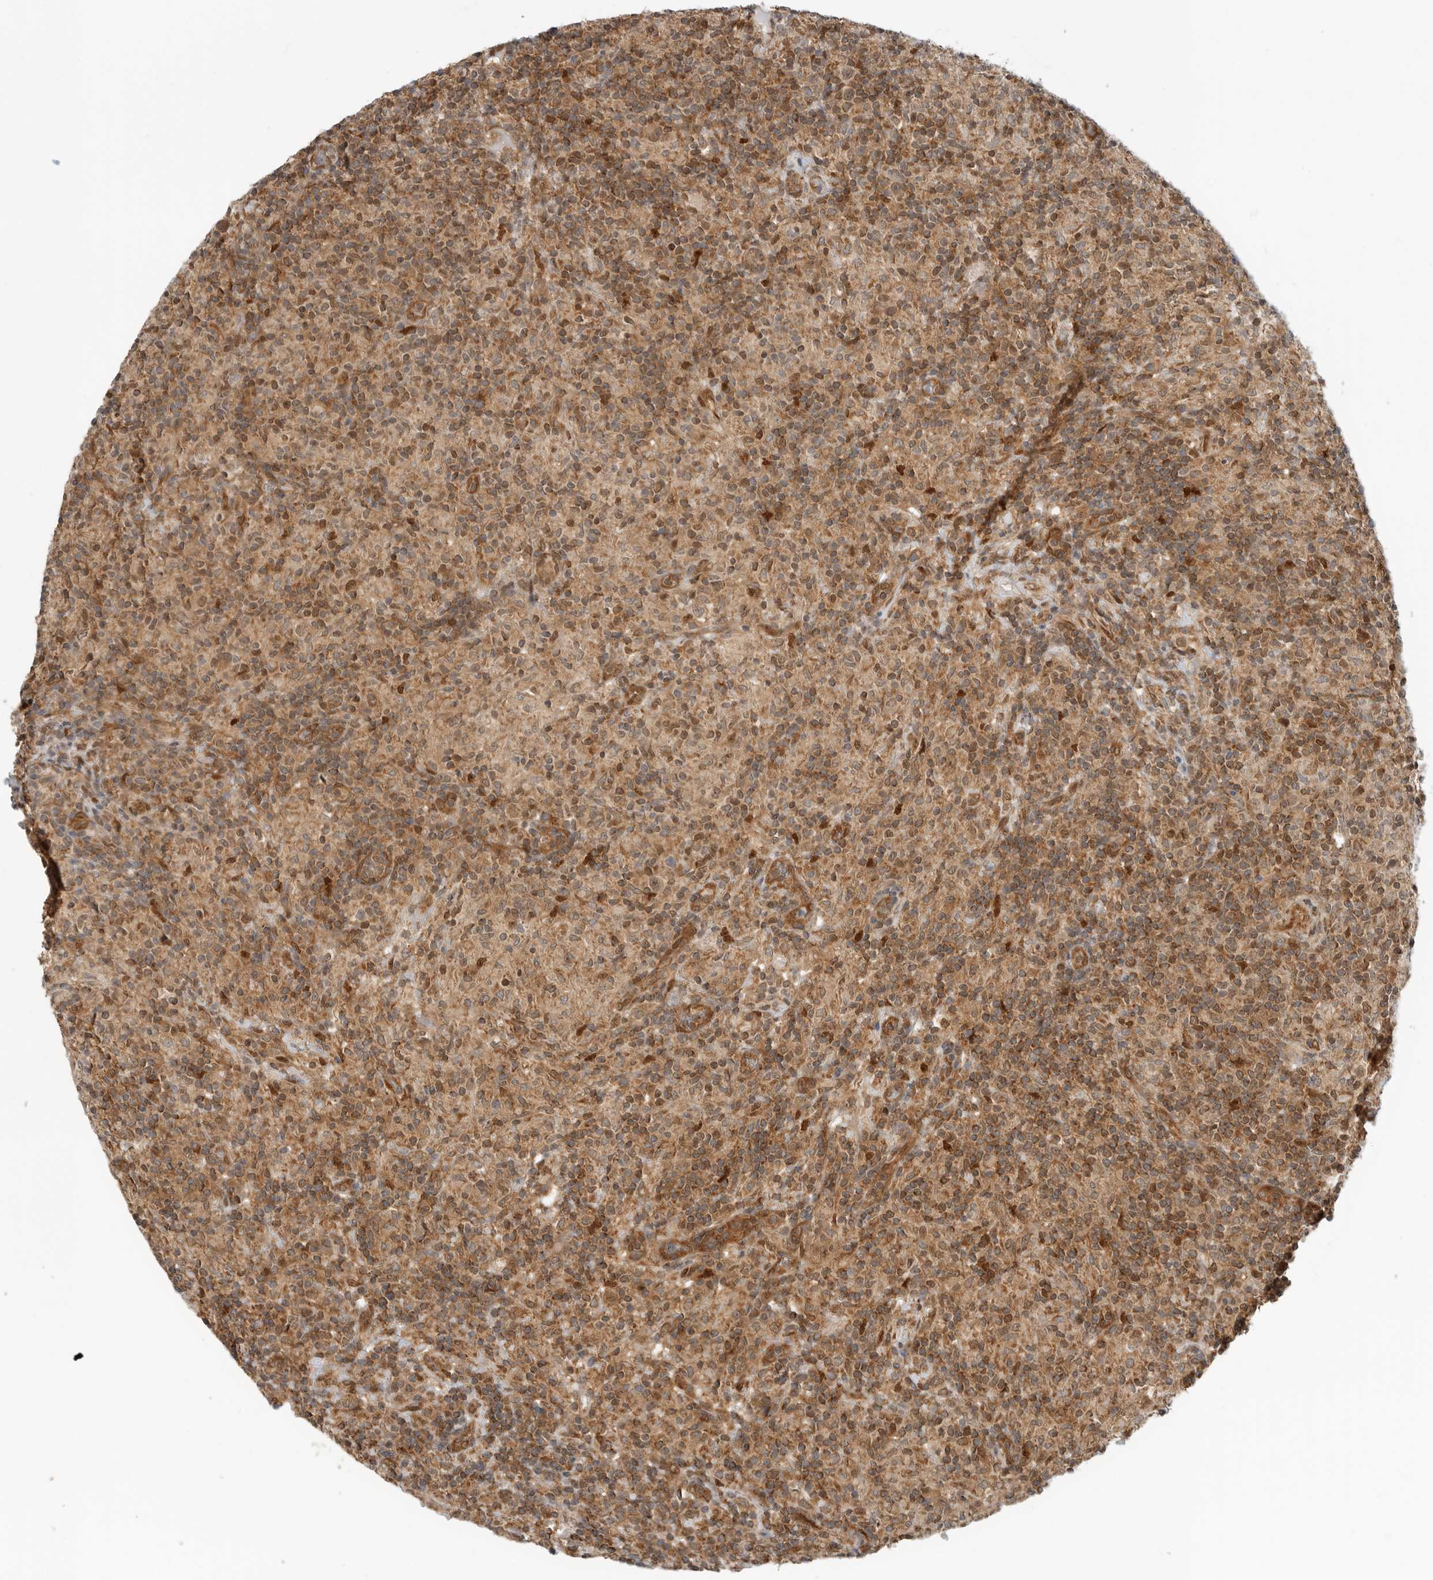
{"staining": {"intensity": "moderate", "quantity": "<25%", "location": "cytoplasmic/membranous"}, "tissue": "lymphoma", "cell_type": "Tumor cells", "image_type": "cancer", "snomed": [{"axis": "morphology", "description": "Hodgkin's disease, NOS"}, {"axis": "topography", "description": "Lymph node"}], "caption": "IHC photomicrograph of neoplastic tissue: Hodgkin's disease stained using immunohistochemistry exhibits low levels of moderate protein expression localized specifically in the cytoplasmic/membranous of tumor cells, appearing as a cytoplasmic/membranous brown color.", "gene": "DCAF8", "patient": {"sex": "male", "age": 70}}